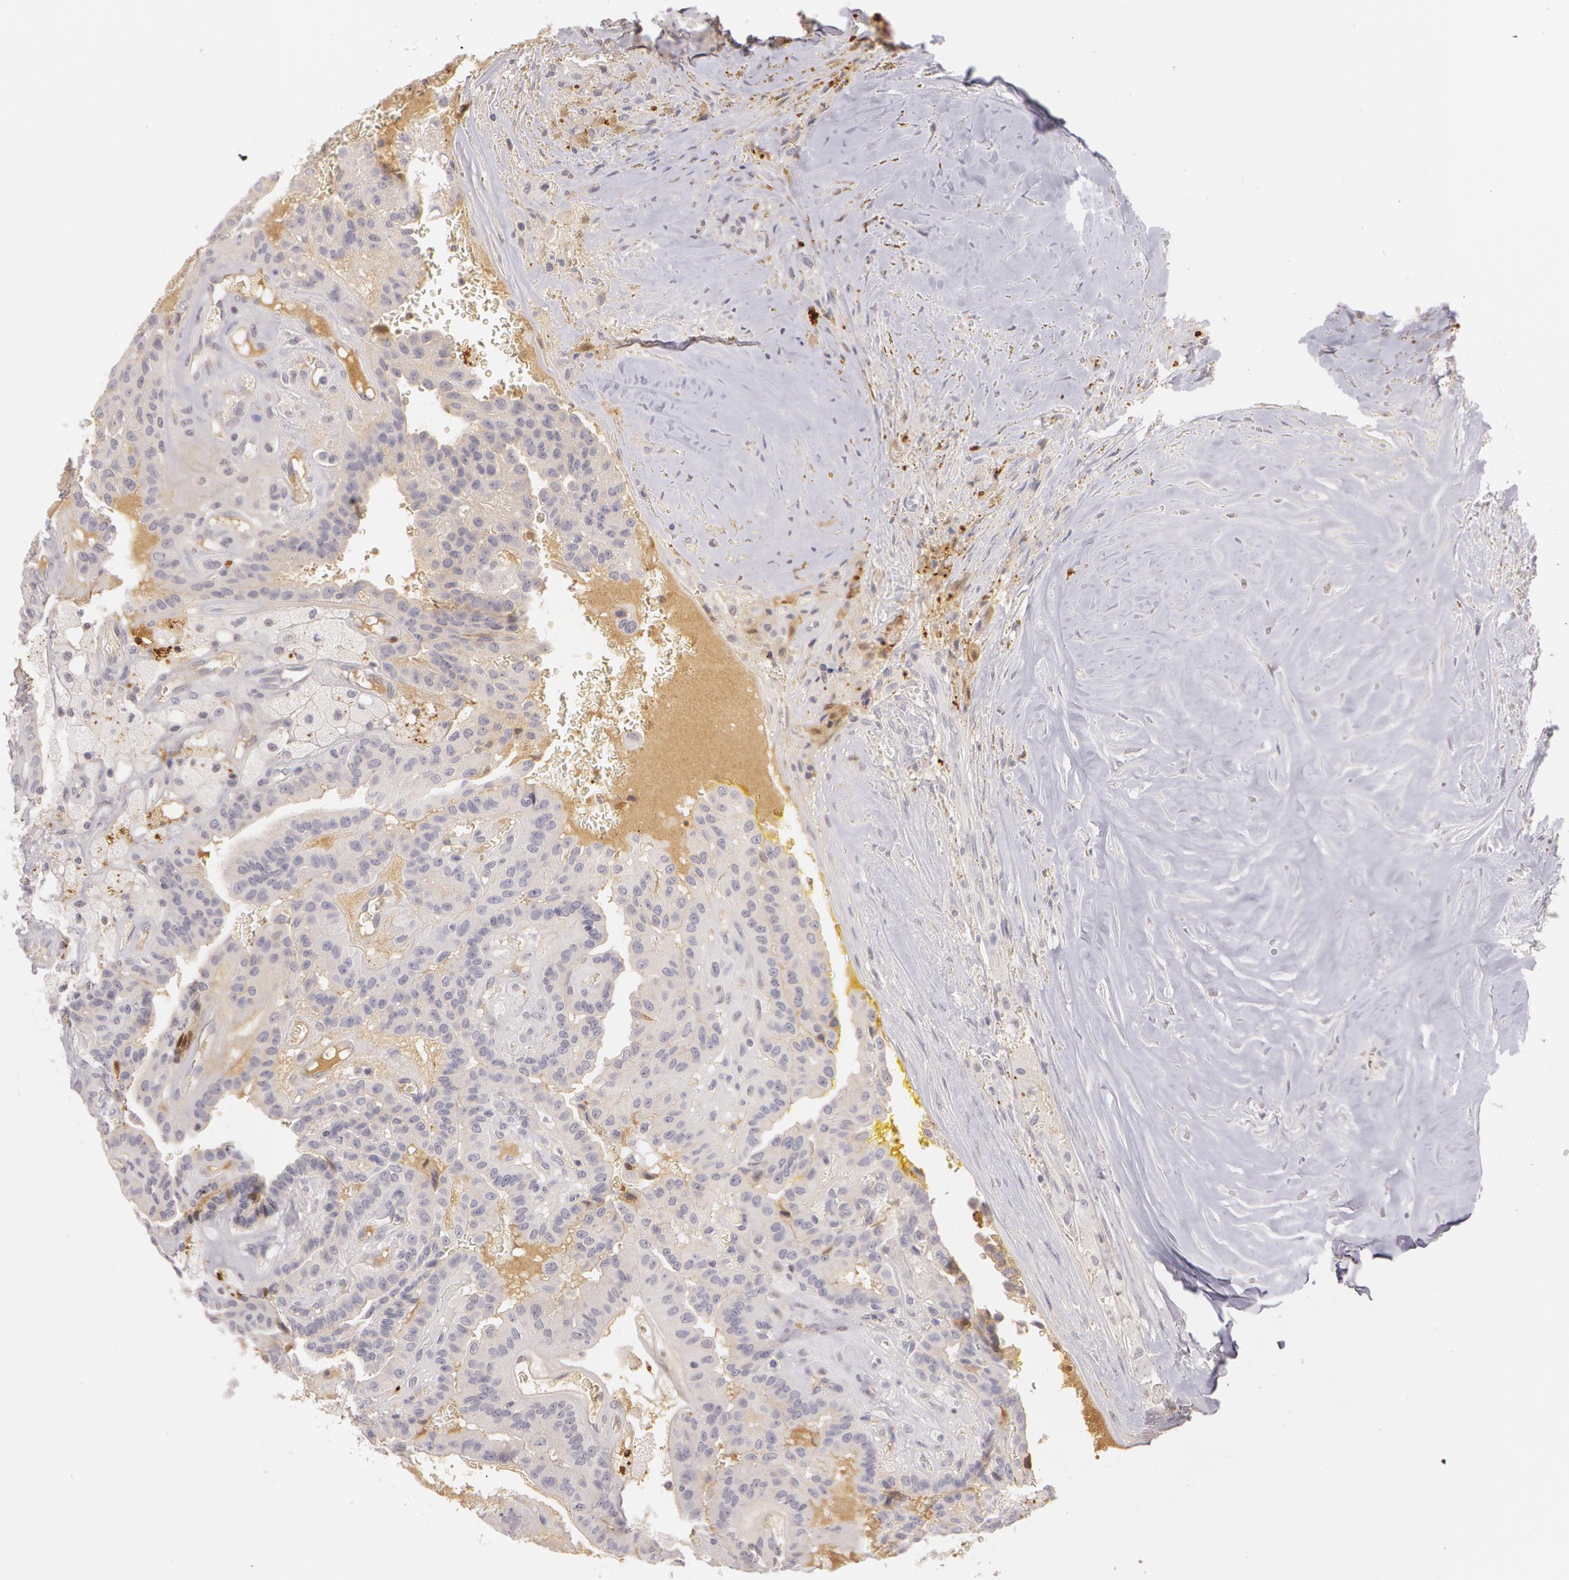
{"staining": {"intensity": "negative", "quantity": "none", "location": "none"}, "tissue": "thyroid cancer", "cell_type": "Tumor cells", "image_type": "cancer", "snomed": [{"axis": "morphology", "description": "Papillary adenocarcinoma, NOS"}, {"axis": "topography", "description": "Thyroid gland"}], "caption": "IHC image of neoplastic tissue: thyroid cancer (papillary adenocarcinoma) stained with DAB (3,3'-diaminobenzidine) shows no significant protein positivity in tumor cells.", "gene": "LBP", "patient": {"sex": "male", "age": 87}}